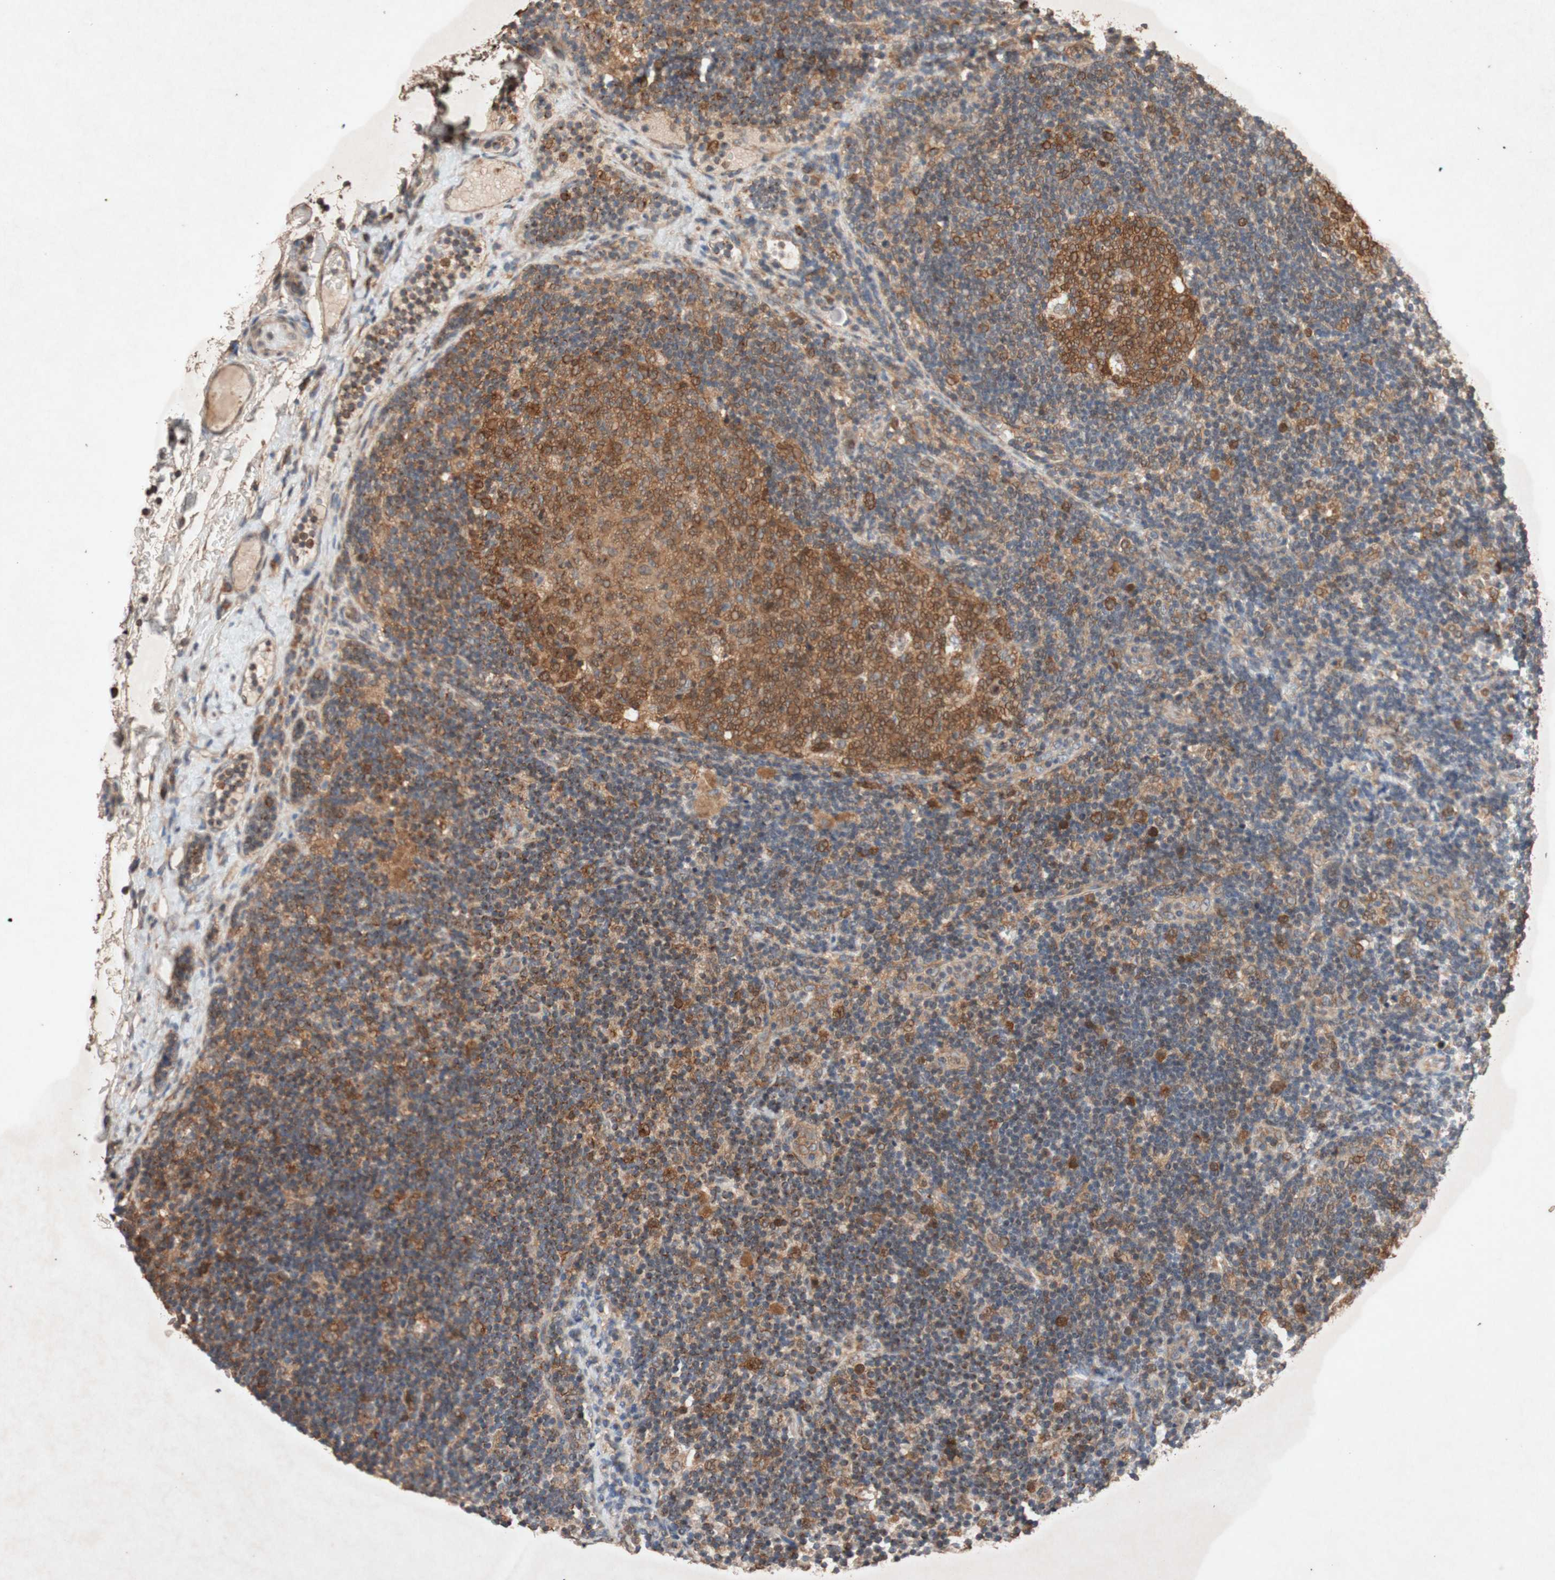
{"staining": {"intensity": "moderate", "quantity": ">75%", "location": "cytoplasmic/membranous"}, "tissue": "lymph node", "cell_type": "Germinal center cells", "image_type": "normal", "snomed": [{"axis": "morphology", "description": "Normal tissue, NOS"}, {"axis": "topography", "description": "Lymph node"}], "caption": "This is an image of immunohistochemistry (IHC) staining of benign lymph node, which shows moderate positivity in the cytoplasmic/membranous of germinal center cells.", "gene": "TUBB", "patient": {"sex": "female", "age": 14}}